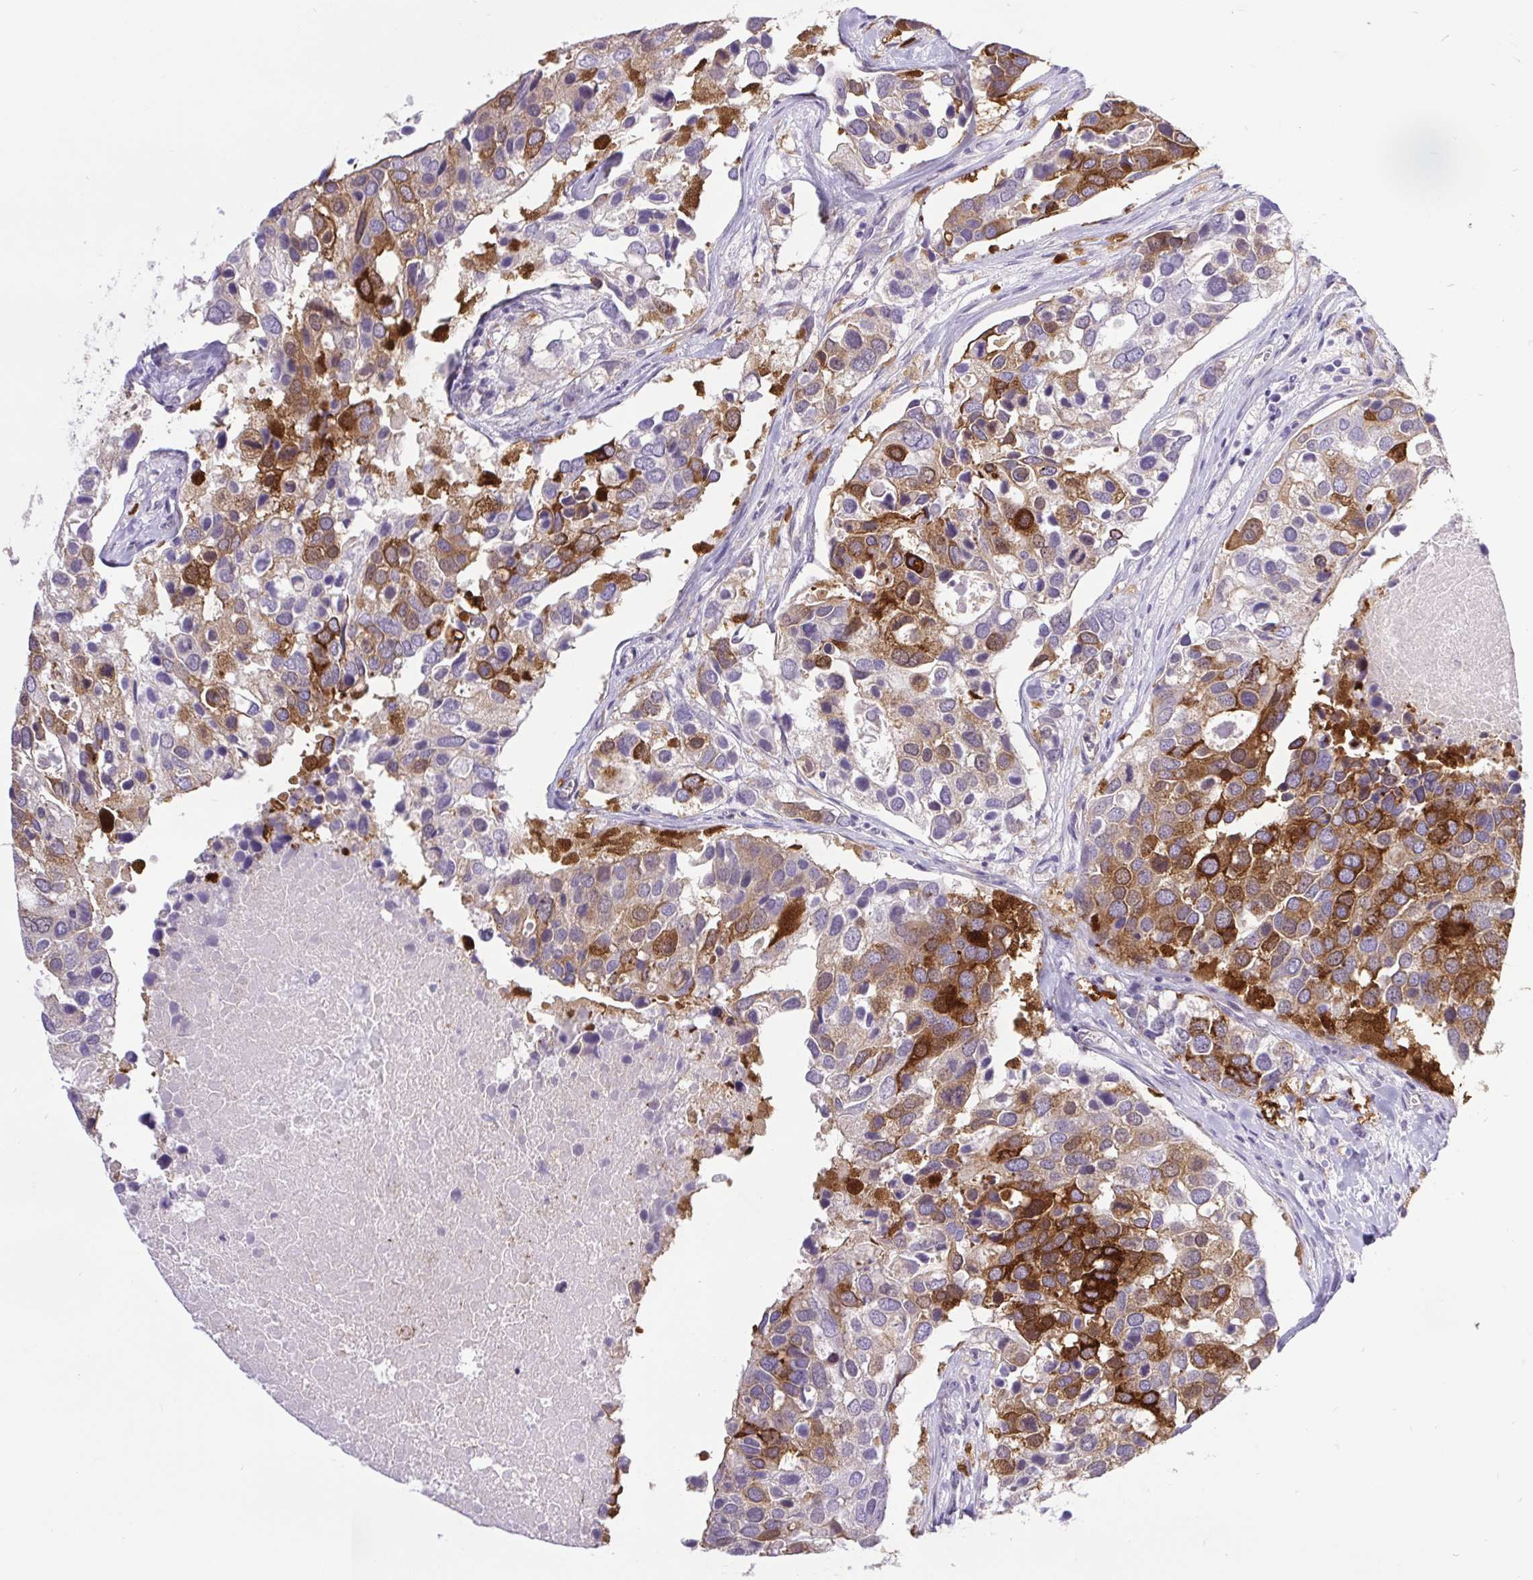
{"staining": {"intensity": "strong", "quantity": "25%-75%", "location": "cytoplasmic/membranous"}, "tissue": "breast cancer", "cell_type": "Tumor cells", "image_type": "cancer", "snomed": [{"axis": "morphology", "description": "Duct carcinoma"}, {"axis": "topography", "description": "Breast"}], "caption": "Immunohistochemical staining of human breast cancer (infiltrating ductal carcinoma) displays high levels of strong cytoplasmic/membranous protein expression in about 25%-75% of tumor cells.", "gene": "BCAS1", "patient": {"sex": "female", "age": 83}}